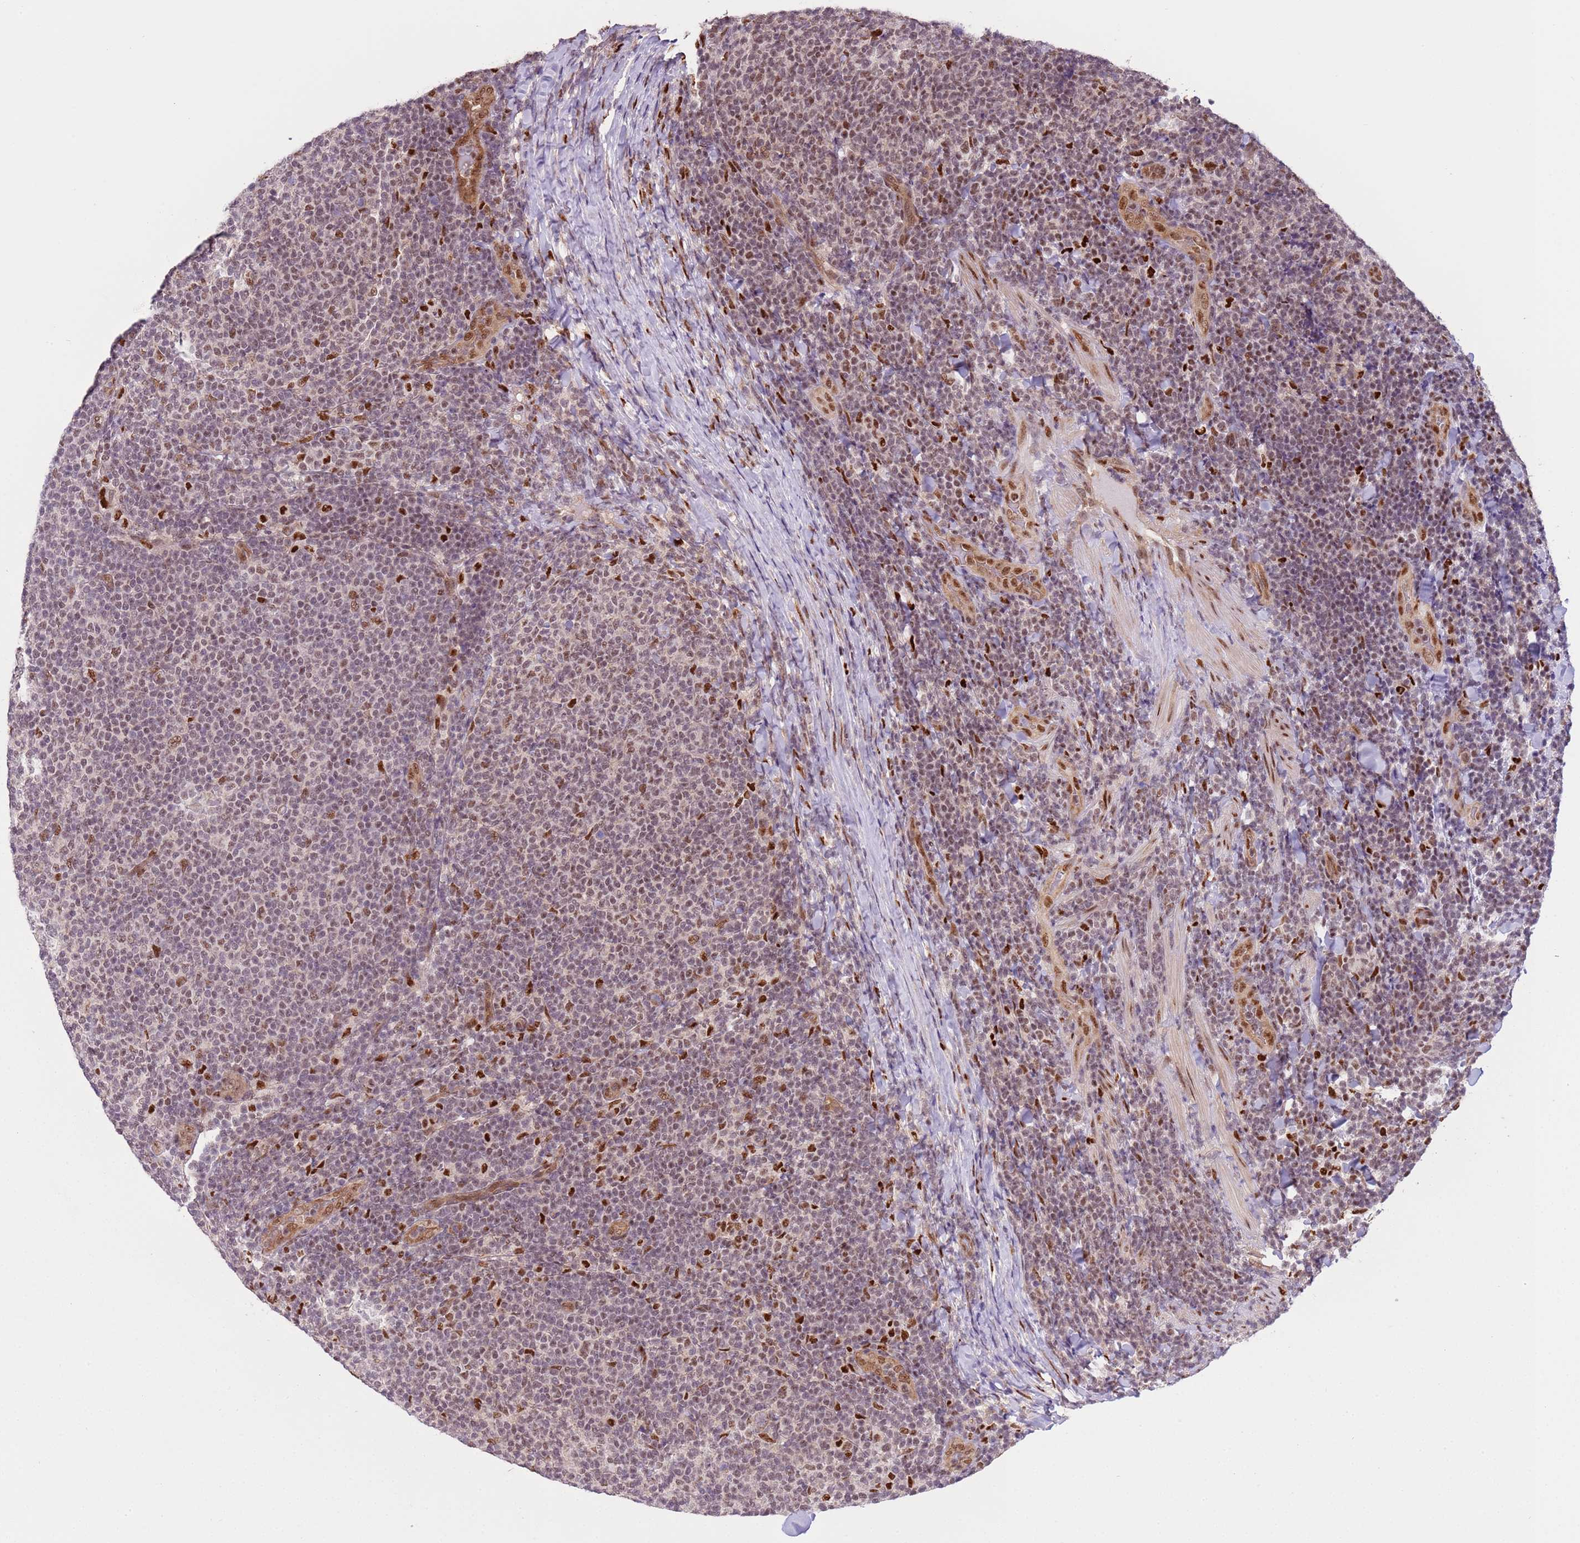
{"staining": {"intensity": "moderate", "quantity": "25%-75%", "location": "nuclear"}, "tissue": "lymphoma", "cell_type": "Tumor cells", "image_type": "cancer", "snomed": [{"axis": "morphology", "description": "Malignant lymphoma, non-Hodgkin's type, Low grade"}, {"axis": "topography", "description": "Lymph node"}], "caption": "This photomicrograph displays immunohistochemistry staining of human lymphoma, with medium moderate nuclear staining in approximately 25%-75% of tumor cells.", "gene": "PRPF6", "patient": {"sex": "male", "age": 66}}